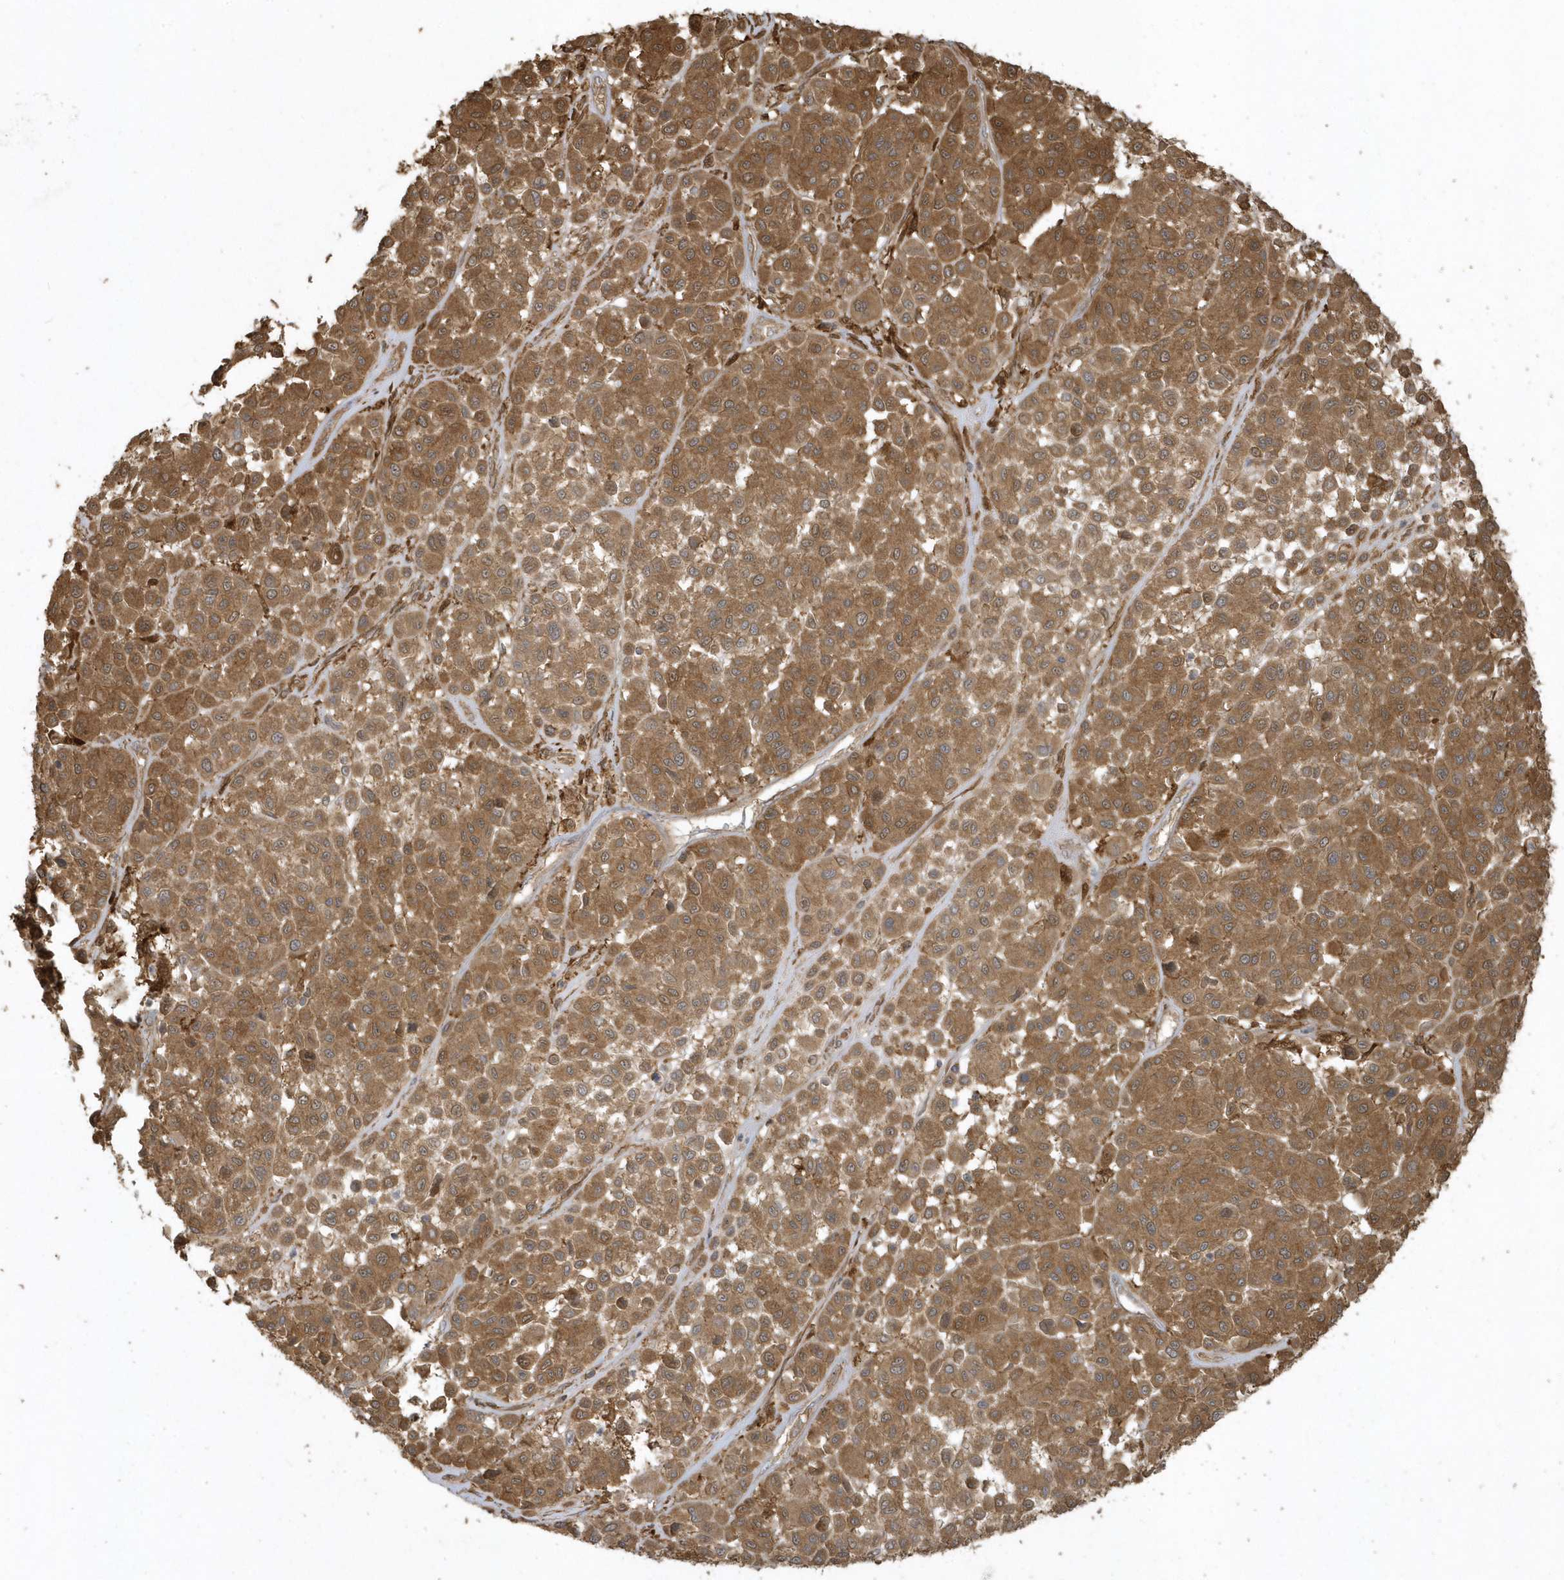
{"staining": {"intensity": "strong", "quantity": ">75%", "location": "cytoplasmic/membranous"}, "tissue": "melanoma", "cell_type": "Tumor cells", "image_type": "cancer", "snomed": [{"axis": "morphology", "description": "Malignant melanoma, Metastatic site"}, {"axis": "topography", "description": "Soft tissue"}], "caption": "Malignant melanoma (metastatic site) tissue displays strong cytoplasmic/membranous expression in about >75% of tumor cells (IHC, brightfield microscopy, high magnification).", "gene": "HNMT", "patient": {"sex": "male", "age": 41}}